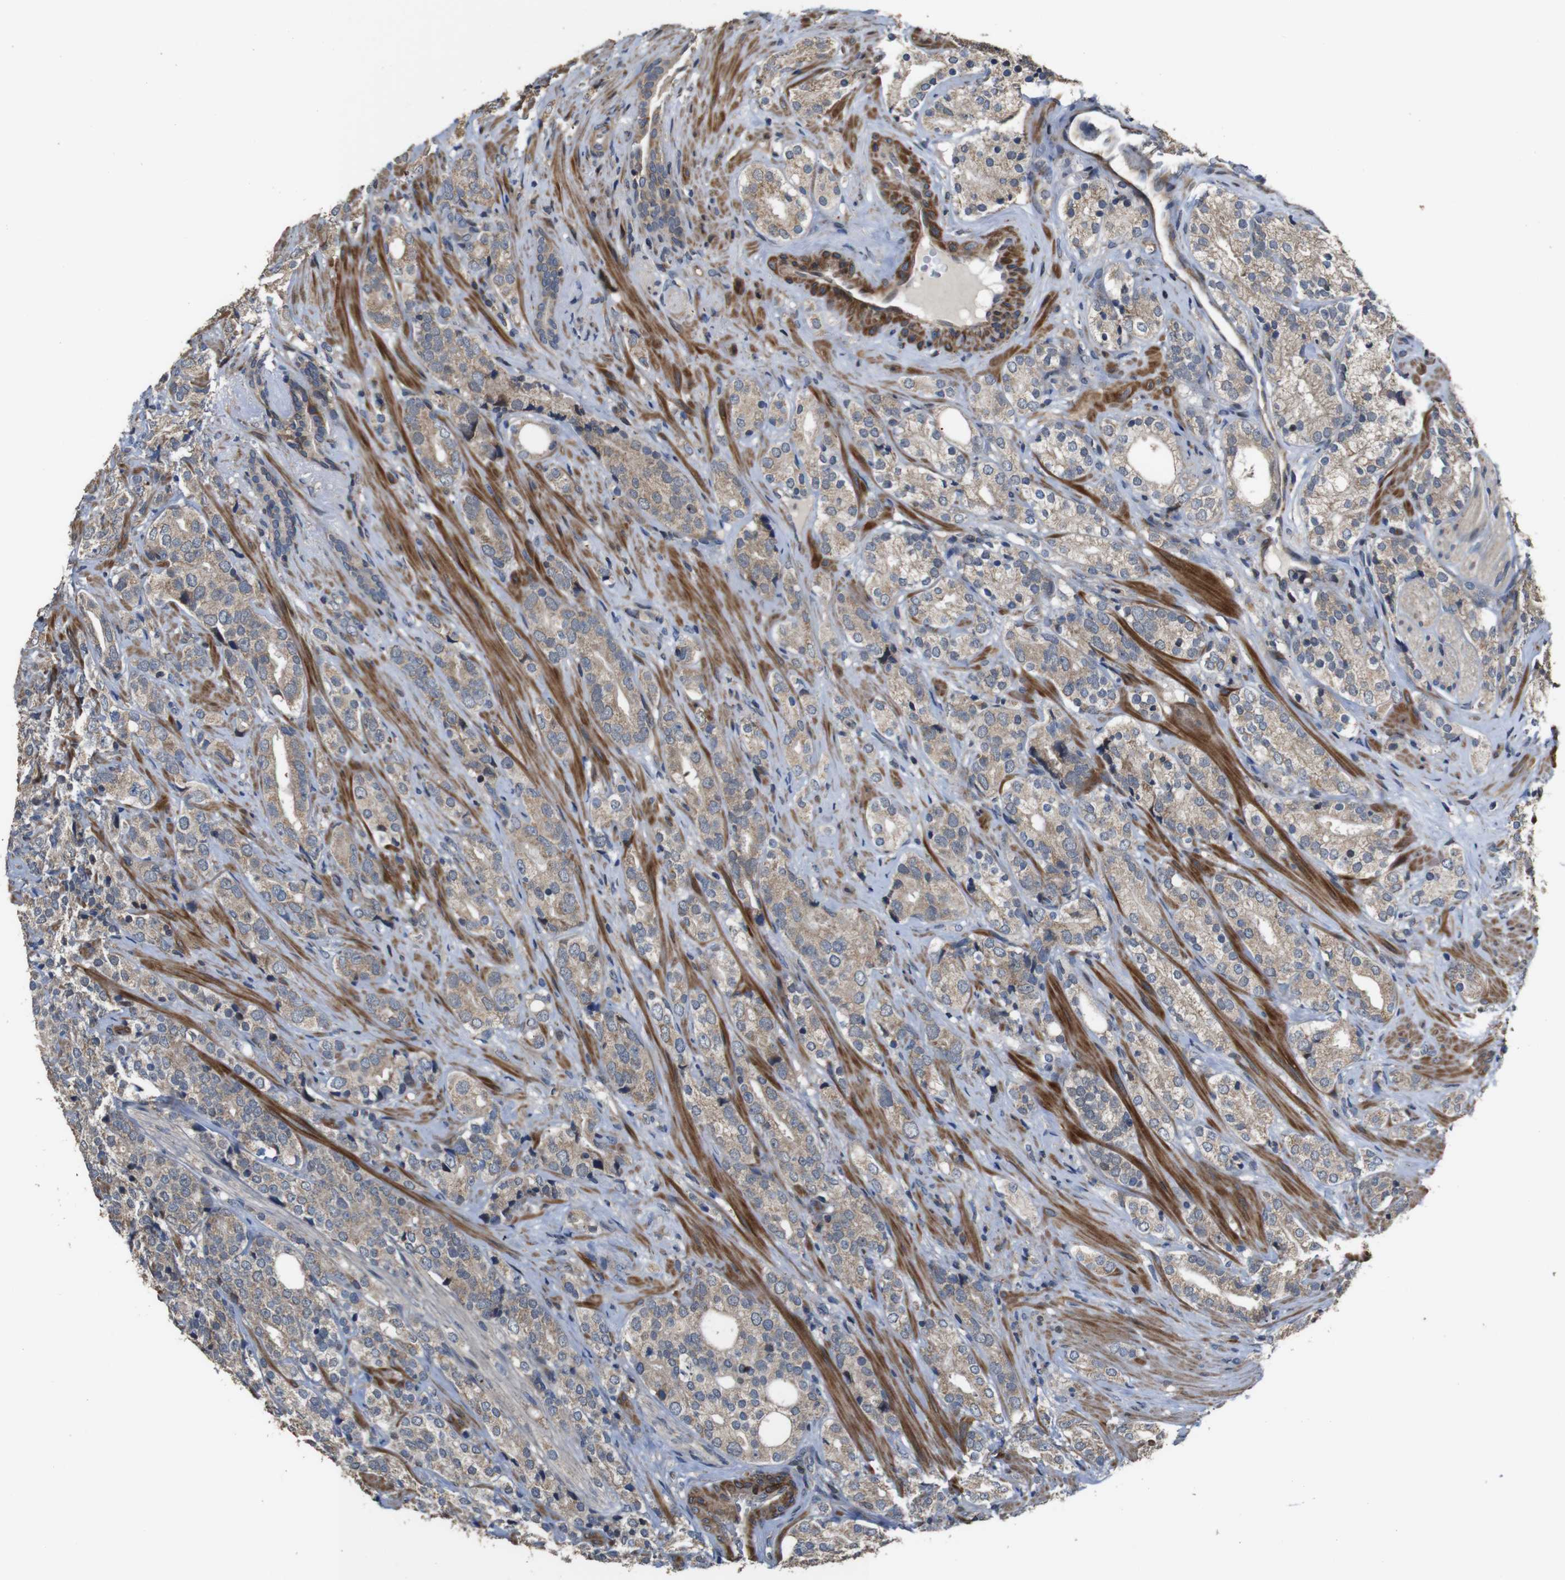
{"staining": {"intensity": "weak", "quantity": ">75%", "location": "cytoplasmic/membranous"}, "tissue": "prostate cancer", "cell_type": "Tumor cells", "image_type": "cancer", "snomed": [{"axis": "morphology", "description": "Adenocarcinoma, High grade"}, {"axis": "topography", "description": "Prostate"}], "caption": "A low amount of weak cytoplasmic/membranous positivity is appreciated in approximately >75% of tumor cells in prostate high-grade adenocarcinoma tissue. (Stains: DAB in brown, nuclei in blue, Microscopy: brightfield microscopy at high magnification).", "gene": "SNN", "patient": {"sex": "male", "age": 71}}